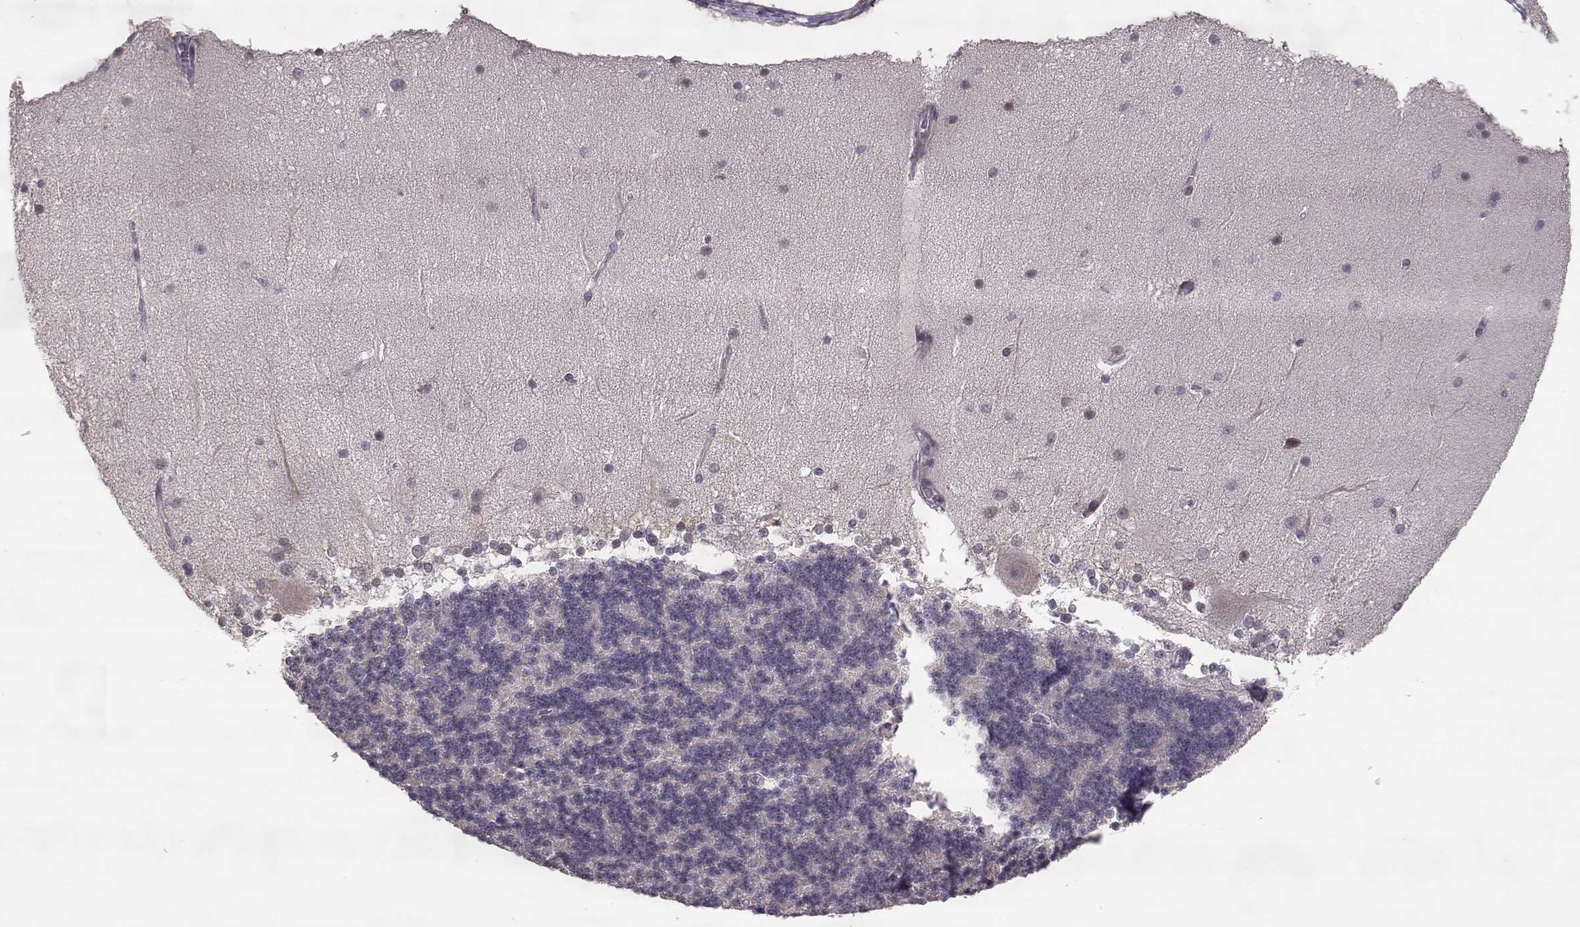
{"staining": {"intensity": "weak", "quantity": "<25%", "location": "cytoplasmic/membranous"}, "tissue": "cerebellum", "cell_type": "Cells in granular layer", "image_type": "normal", "snomed": [{"axis": "morphology", "description": "Normal tissue, NOS"}, {"axis": "topography", "description": "Cerebellum"}], "caption": "Histopathology image shows no significant protein positivity in cells in granular layer of benign cerebellum.", "gene": "ELOVL5", "patient": {"sex": "female", "age": 19}}